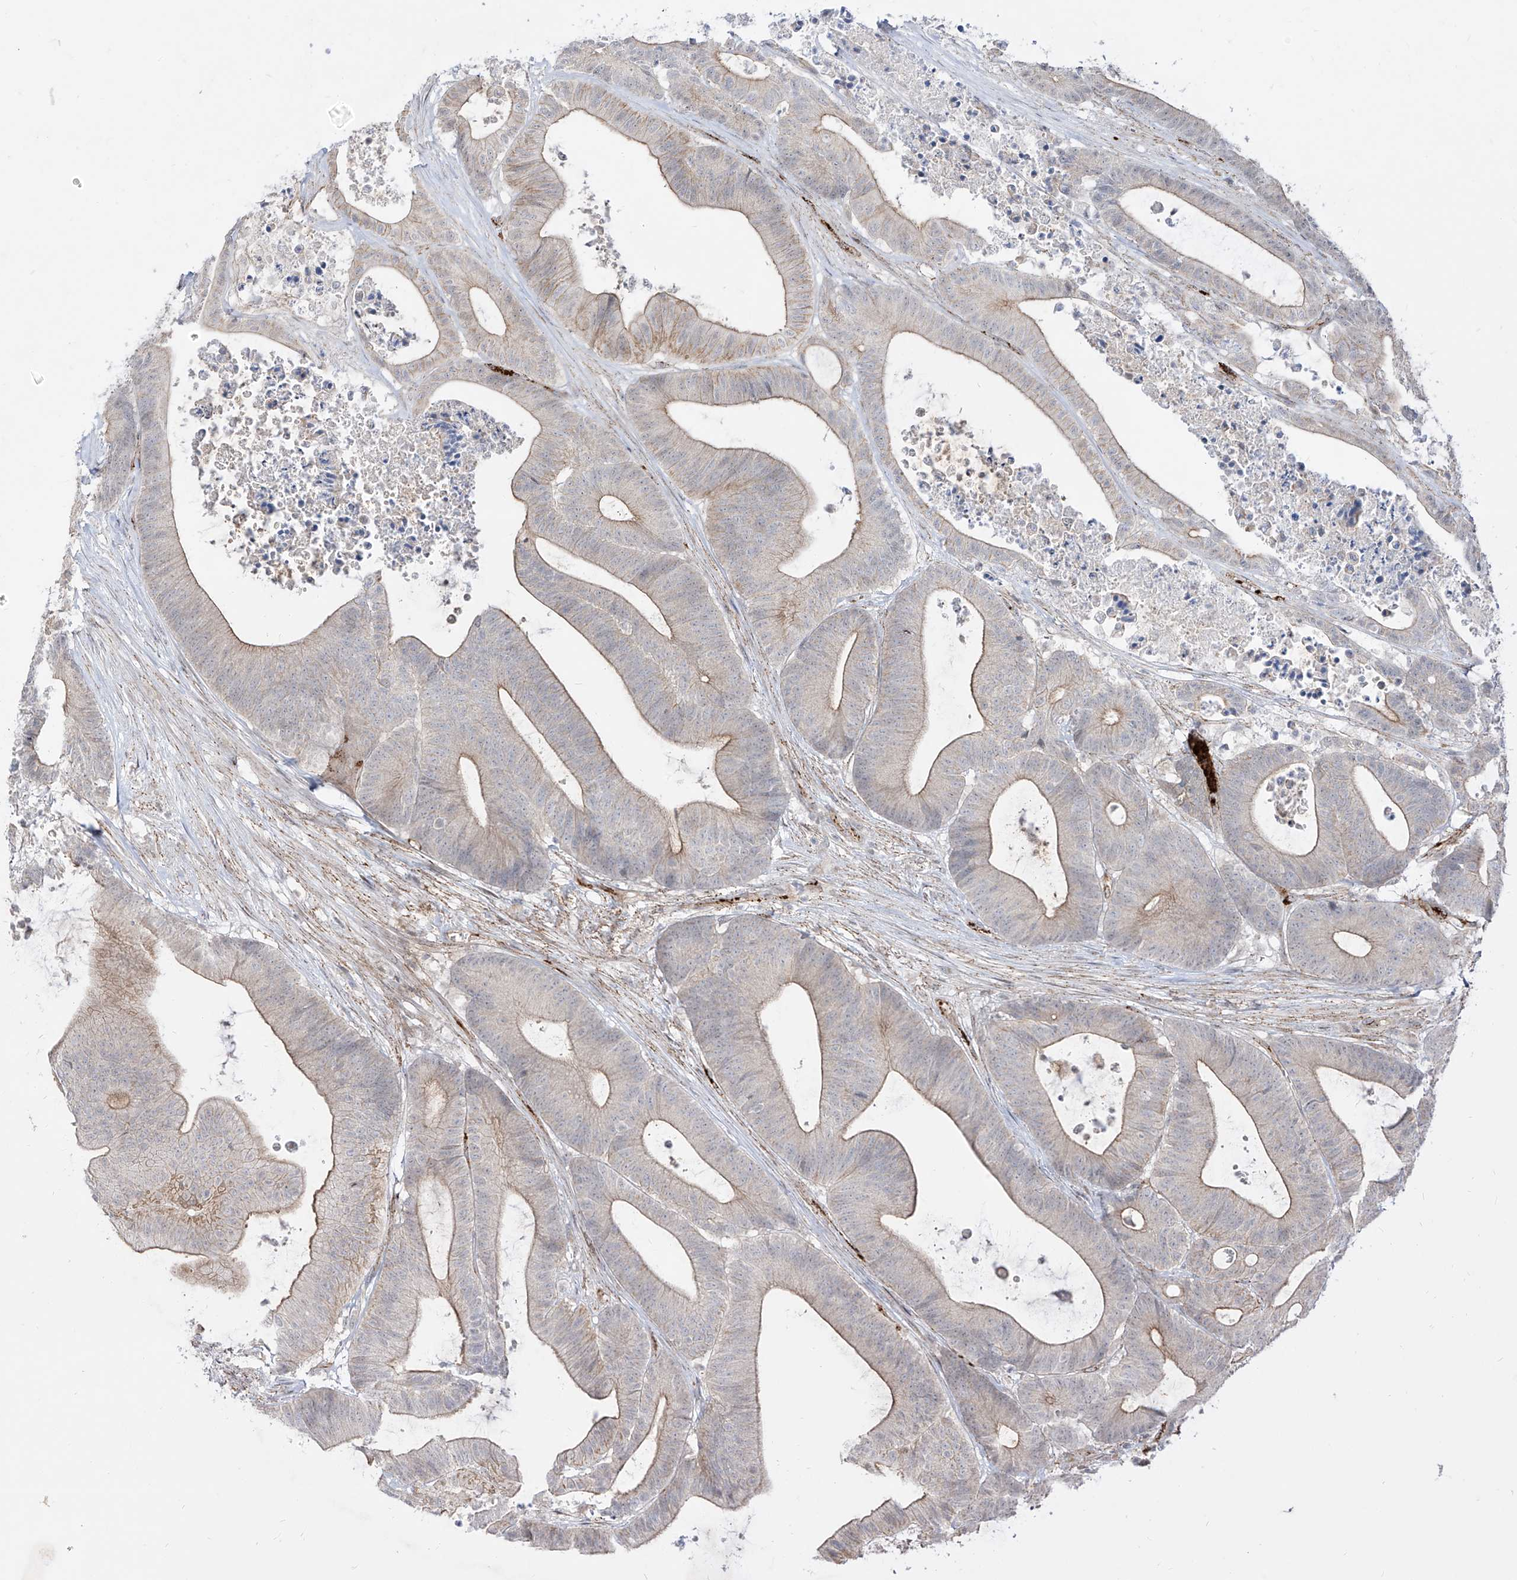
{"staining": {"intensity": "moderate", "quantity": "25%-75%", "location": "cytoplasmic/membranous"}, "tissue": "colorectal cancer", "cell_type": "Tumor cells", "image_type": "cancer", "snomed": [{"axis": "morphology", "description": "Adenocarcinoma, NOS"}, {"axis": "topography", "description": "Colon"}], "caption": "Immunohistochemistry (IHC) histopathology image of colorectal adenocarcinoma stained for a protein (brown), which displays medium levels of moderate cytoplasmic/membranous staining in about 25%-75% of tumor cells.", "gene": "ZGRF1", "patient": {"sex": "female", "age": 84}}